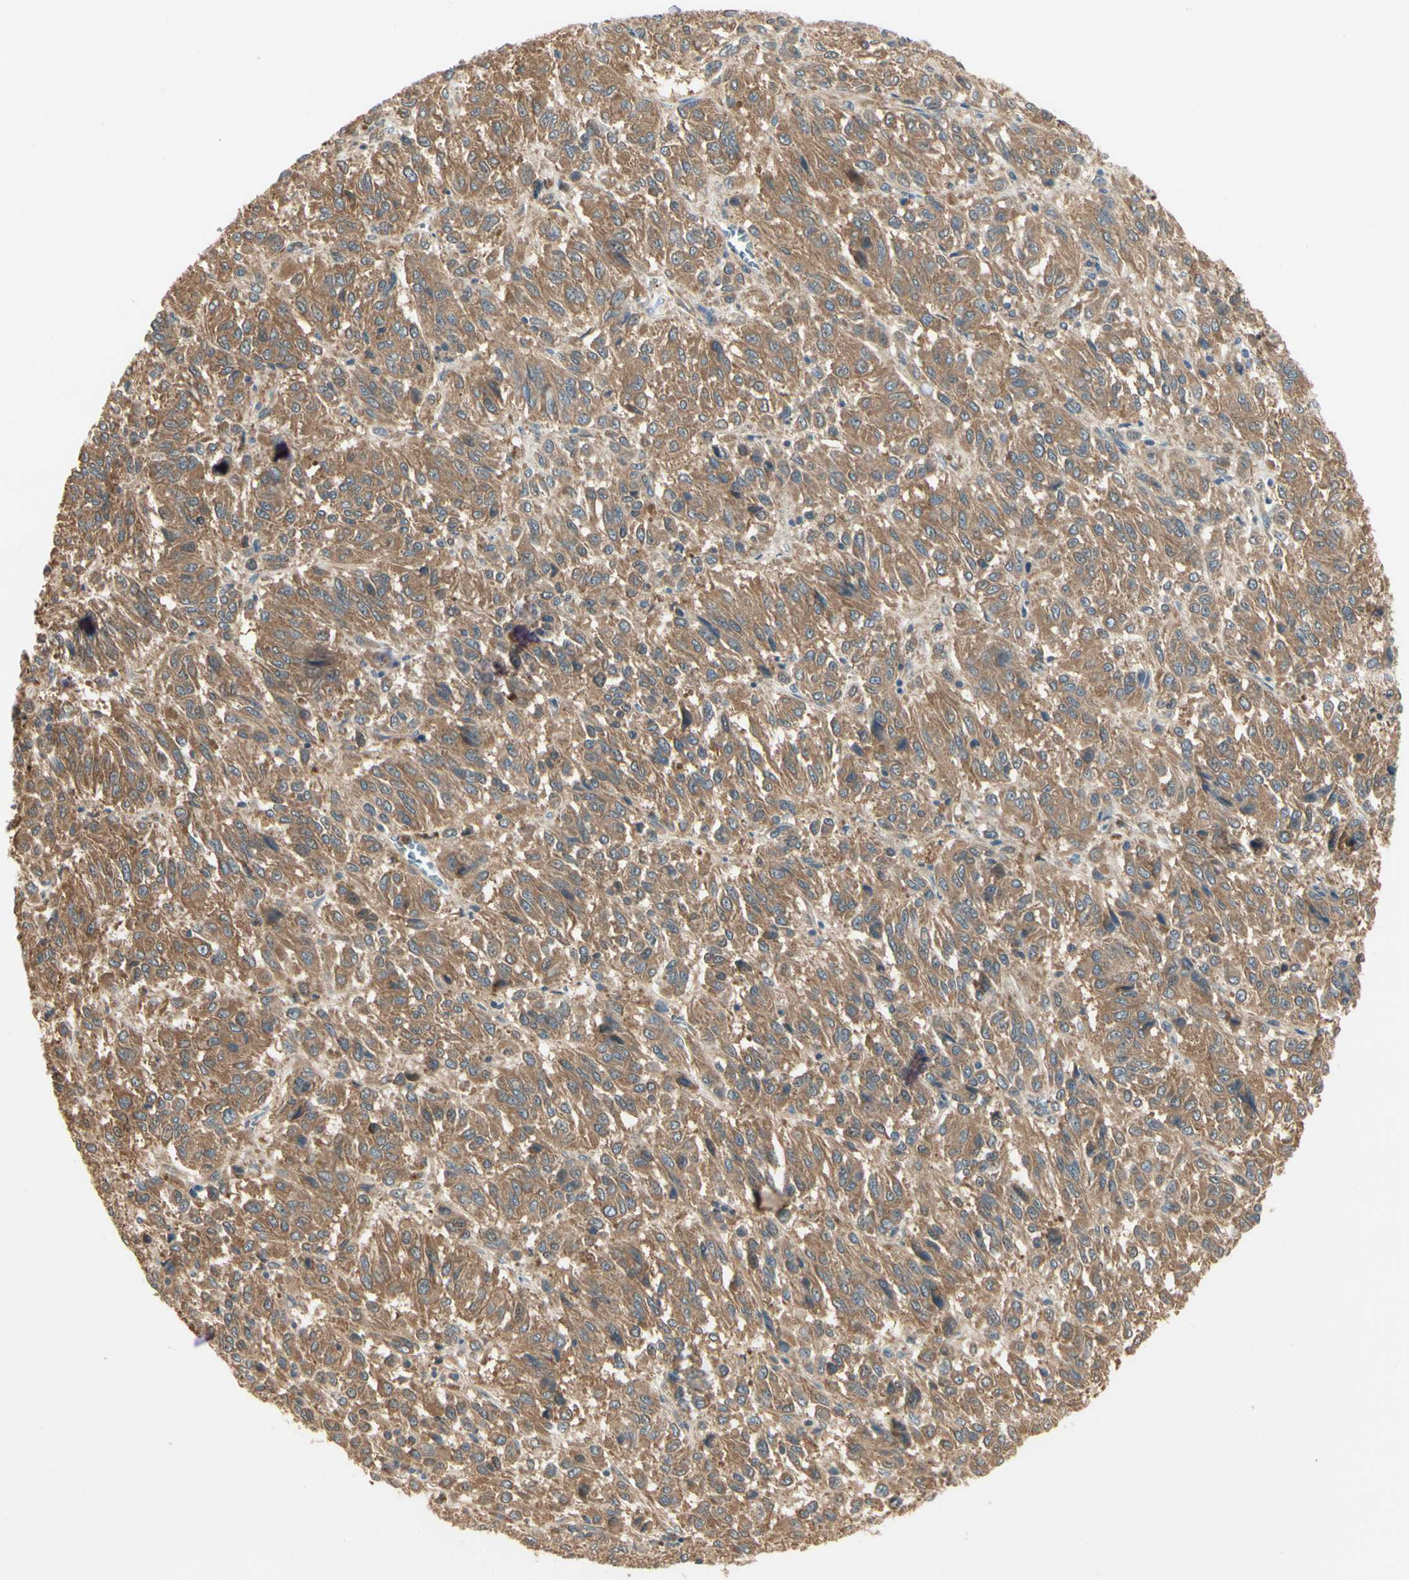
{"staining": {"intensity": "moderate", "quantity": ">75%", "location": "cytoplasmic/membranous"}, "tissue": "melanoma", "cell_type": "Tumor cells", "image_type": "cancer", "snomed": [{"axis": "morphology", "description": "Malignant melanoma, Metastatic site"}, {"axis": "topography", "description": "Lung"}], "caption": "Malignant melanoma (metastatic site) was stained to show a protein in brown. There is medium levels of moderate cytoplasmic/membranous positivity in about >75% of tumor cells. (DAB (3,3'-diaminobenzidine) = brown stain, brightfield microscopy at high magnification).", "gene": "IRAG1", "patient": {"sex": "male", "age": 64}}